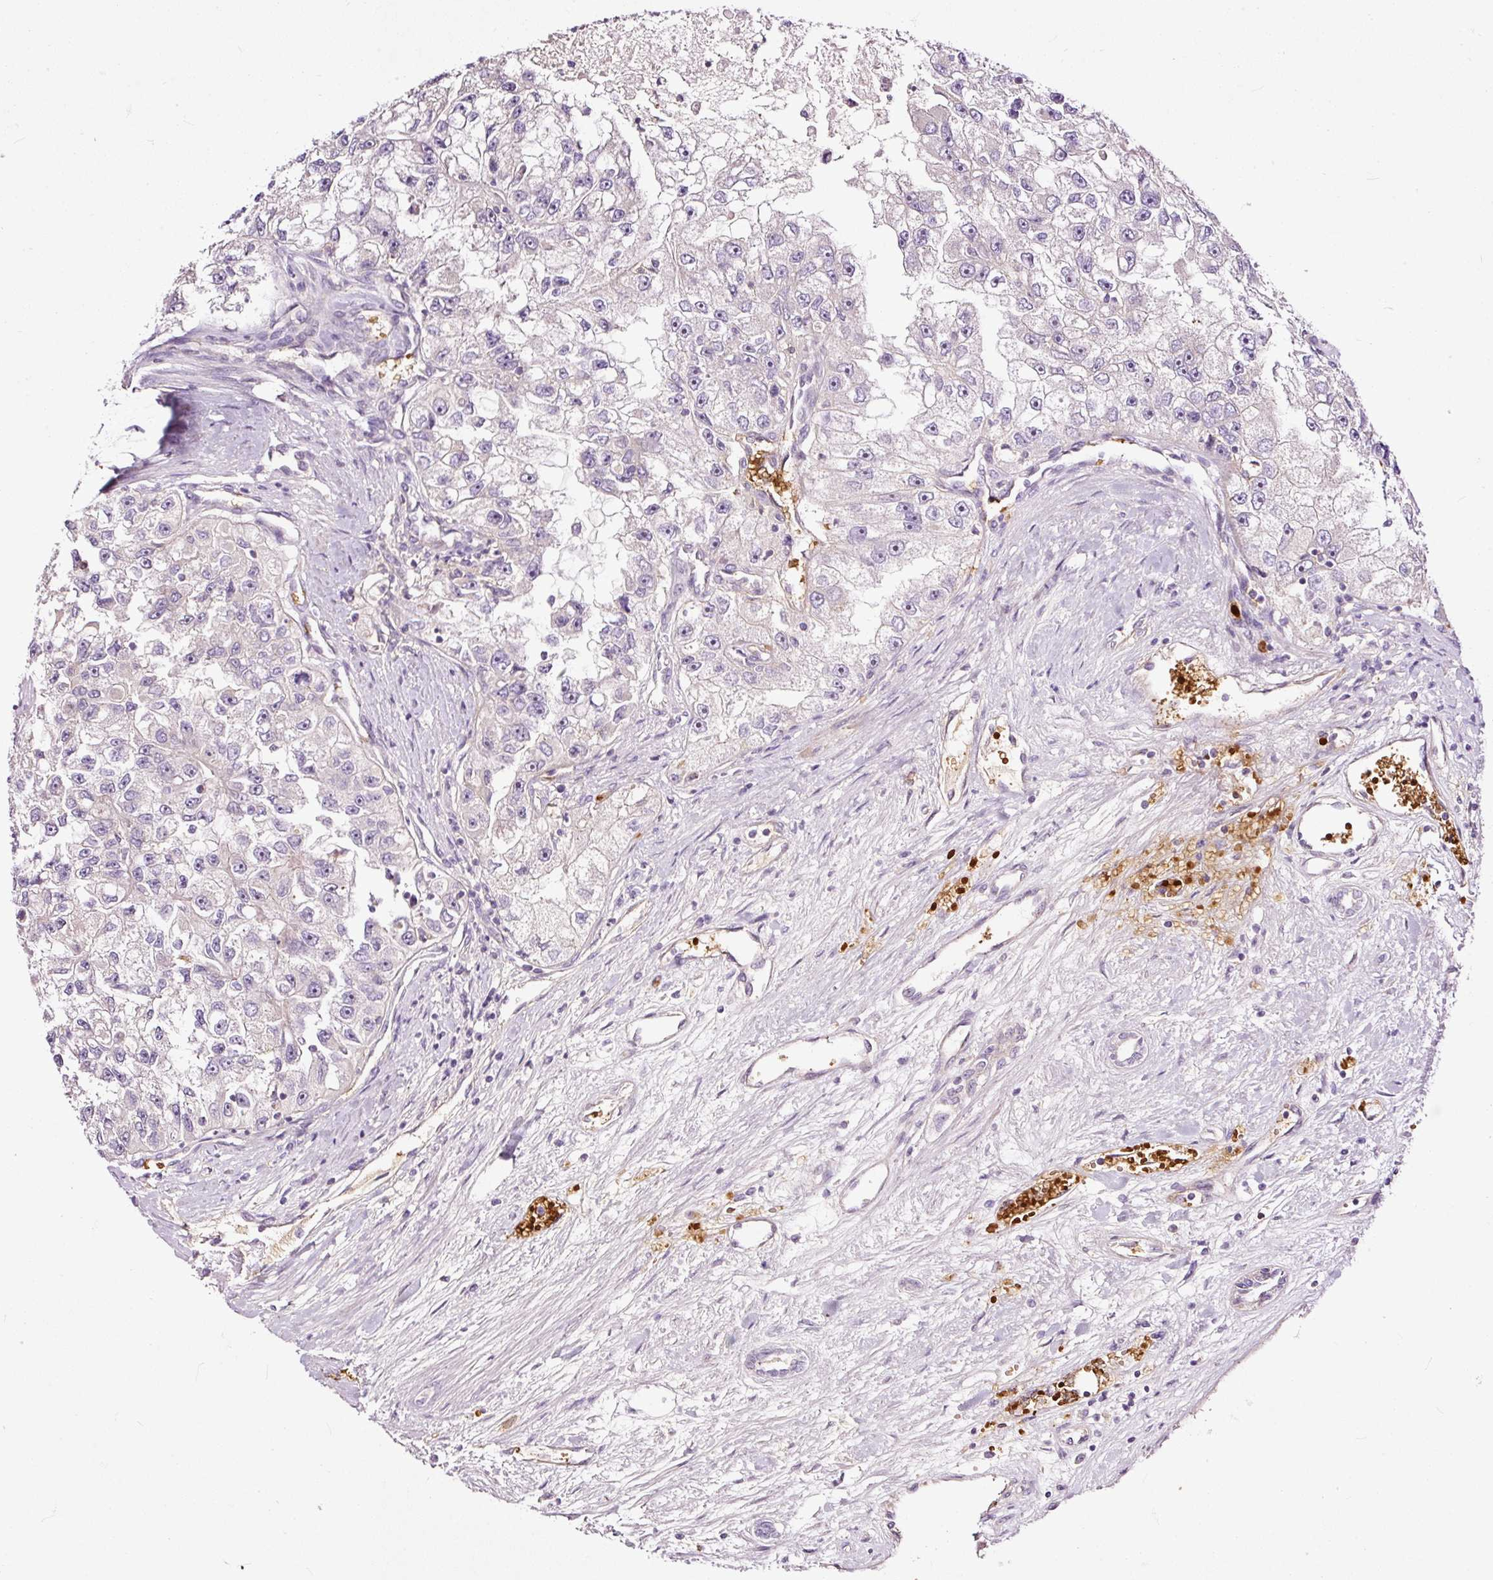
{"staining": {"intensity": "negative", "quantity": "none", "location": "none"}, "tissue": "renal cancer", "cell_type": "Tumor cells", "image_type": "cancer", "snomed": [{"axis": "morphology", "description": "Adenocarcinoma, NOS"}, {"axis": "topography", "description": "Kidney"}], "caption": "The photomicrograph displays no significant expression in tumor cells of adenocarcinoma (renal).", "gene": "USHBP1", "patient": {"sex": "male", "age": 63}}